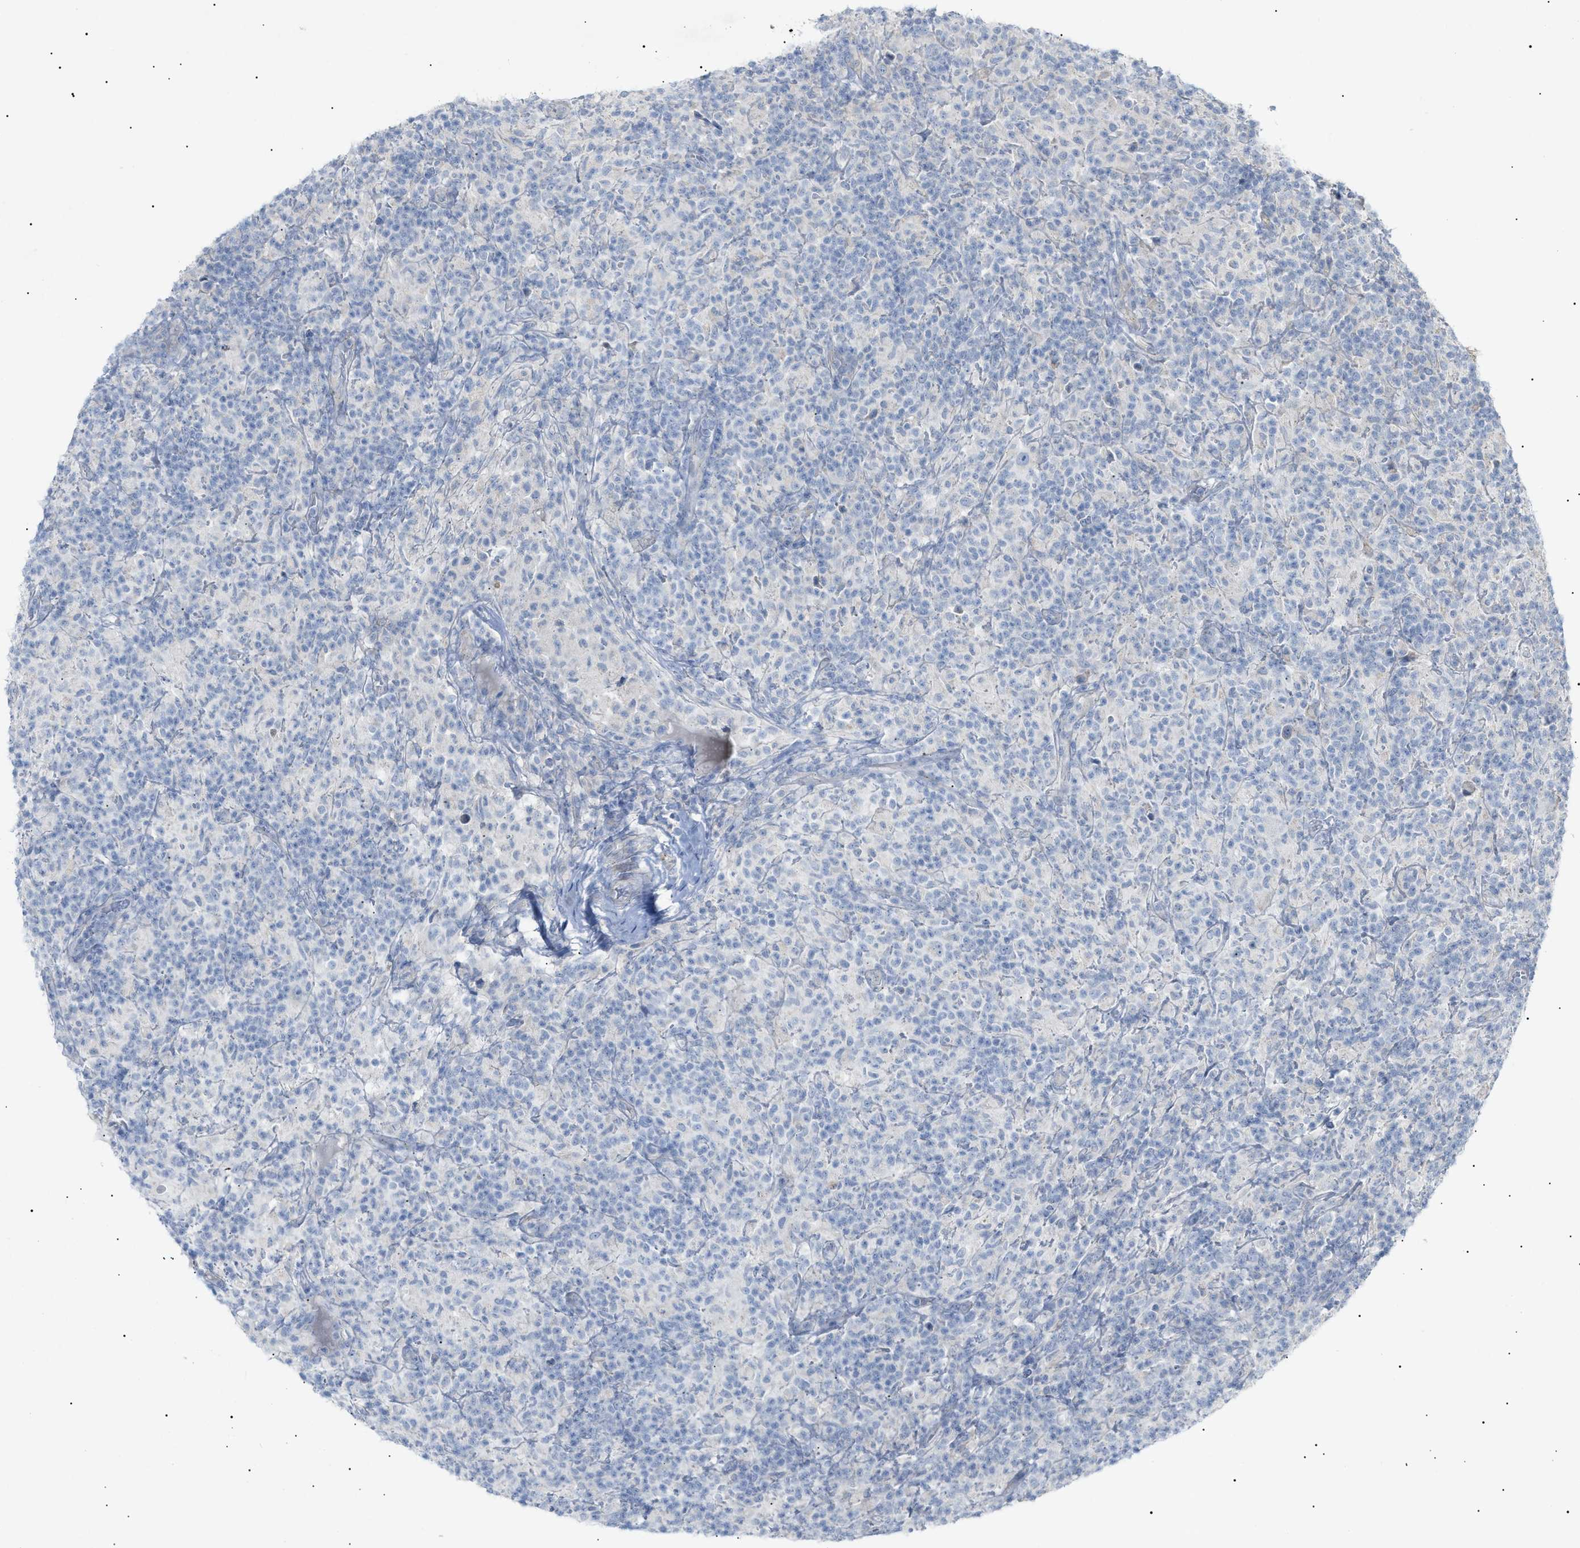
{"staining": {"intensity": "negative", "quantity": "none", "location": "none"}, "tissue": "lymphoma", "cell_type": "Tumor cells", "image_type": "cancer", "snomed": [{"axis": "morphology", "description": "Hodgkin's disease, NOS"}, {"axis": "topography", "description": "Lymph node"}], "caption": "A high-resolution micrograph shows IHC staining of lymphoma, which displays no significant expression in tumor cells.", "gene": "SLC25A31", "patient": {"sex": "male", "age": 70}}